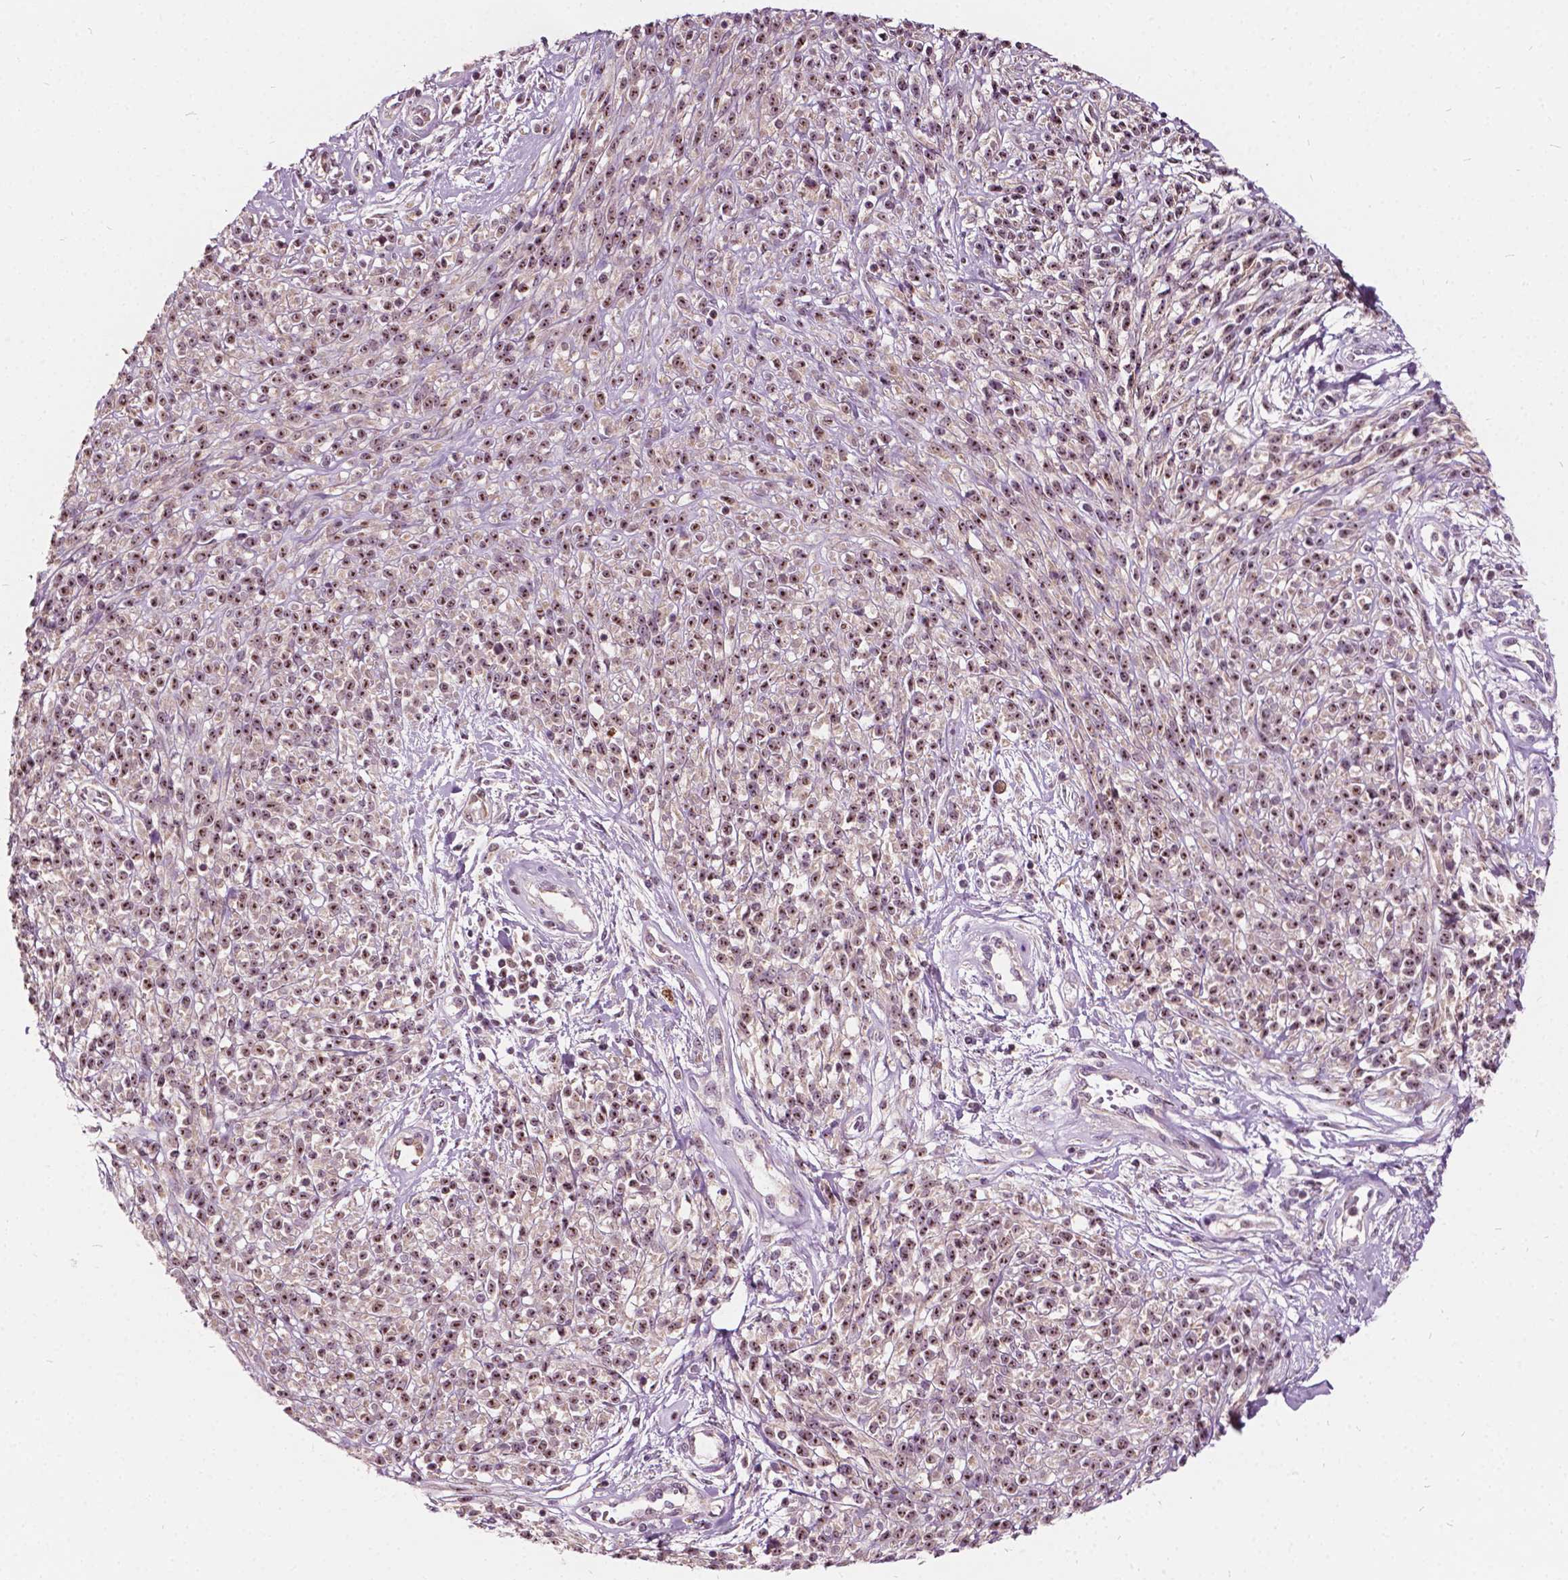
{"staining": {"intensity": "moderate", "quantity": ">75%", "location": "cytoplasmic/membranous,nuclear"}, "tissue": "melanoma", "cell_type": "Tumor cells", "image_type": "cancer", "snomed": [{"axis": "morphology", "description": "Malignant melanoma, NOS"}, {"axis": "topography", "description": "Skin"}, {"axis": "topography", "description": "Skin of trunk"}], "caption": "Immunohistochemical staining of melanoma reveals medium levels of moderate cytoplasmic/membranous and nuclear positivity in approximately >75% of tumor cells. Immunohistochemistry stains the protein in brown and the nuclei are stained blue.", "gene": "ODF3L2", "patient": {"sex": "male", "age": 74}}